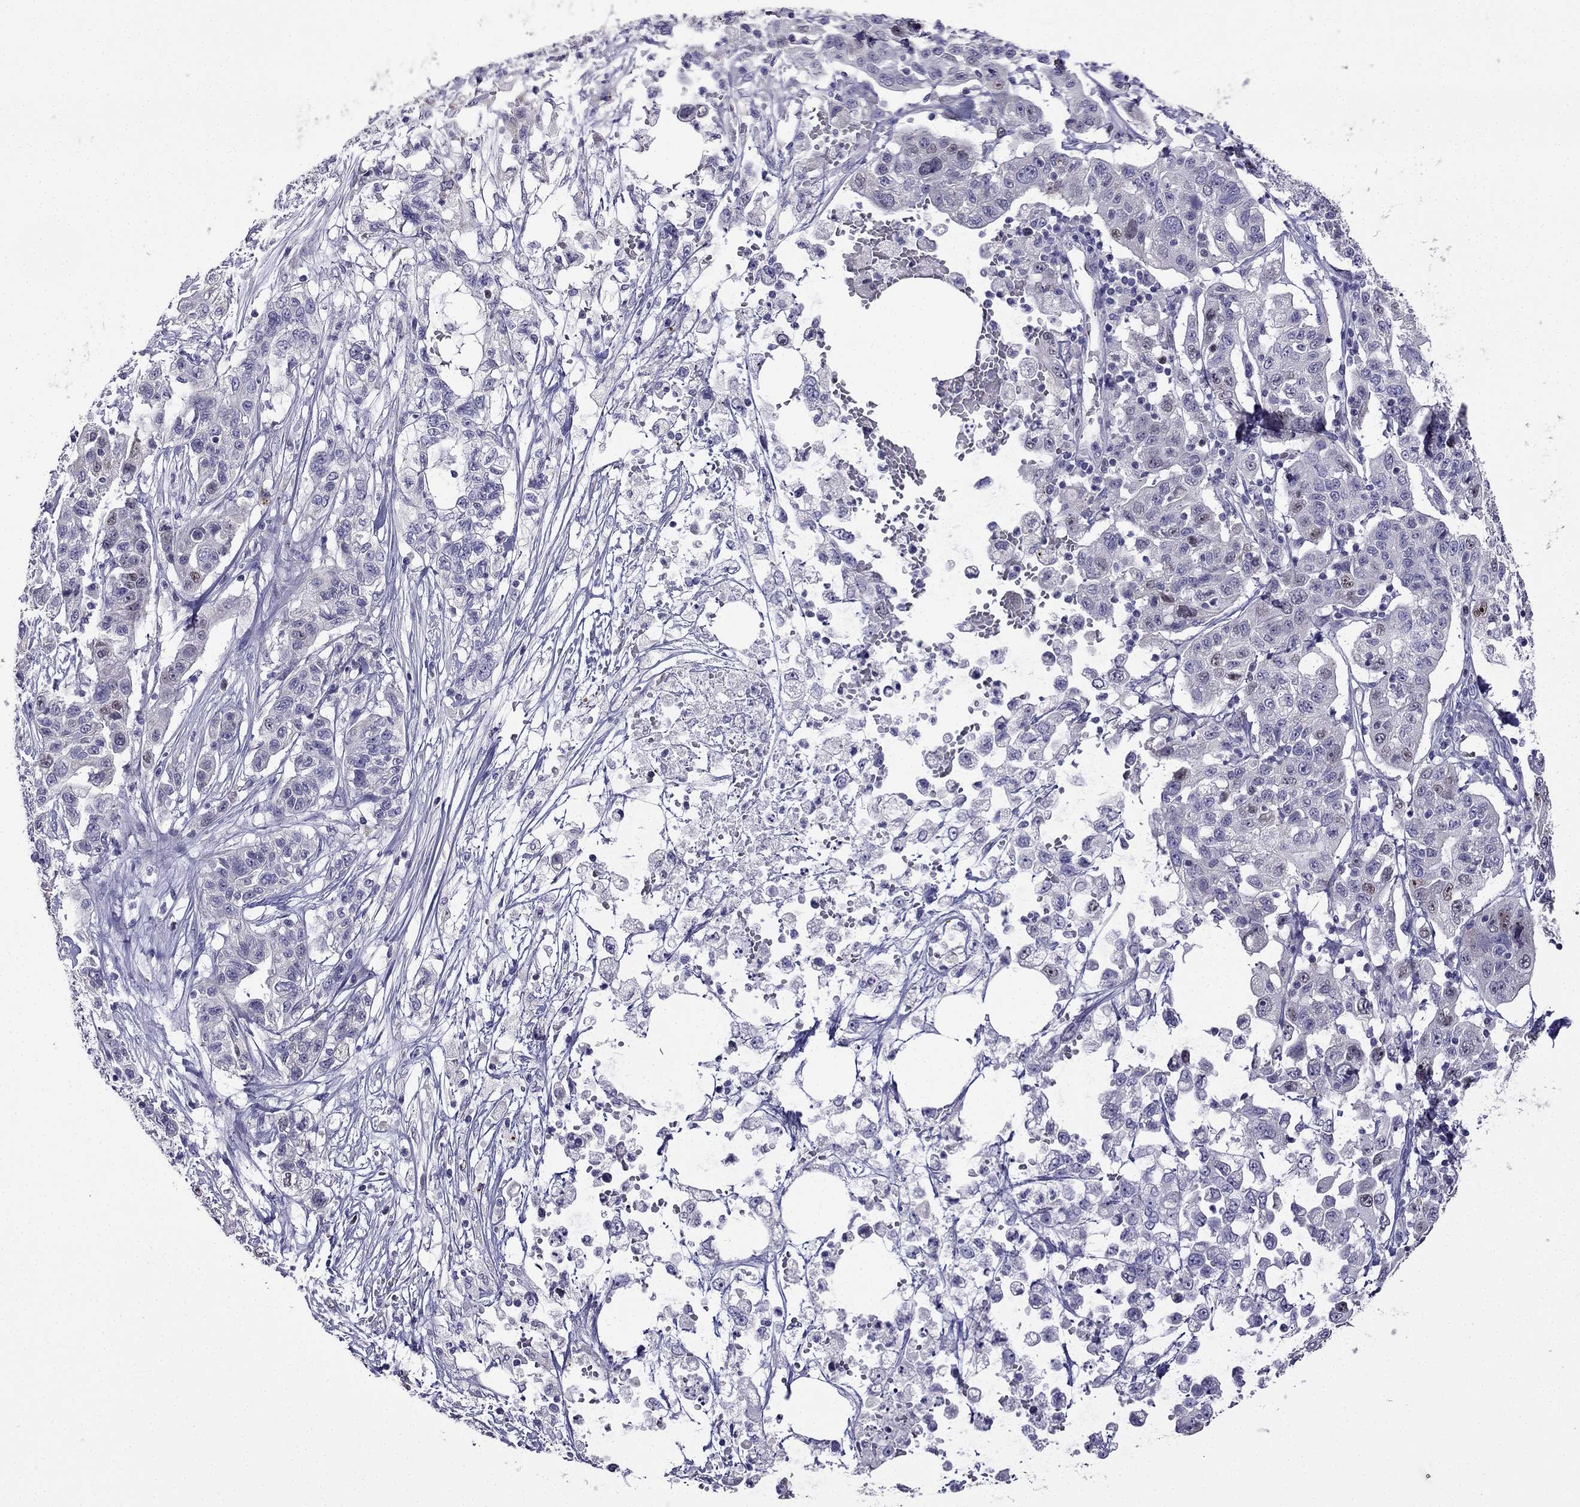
{"staining": {"intensity": "weak", "quantity": "<25%", "location": "nuclear"}, "tissue": "liver cancer", "cell_type": "Tumor cells", "image_type": "cancer", "snomed": [{"axis": "morphology", "description": "Adenocarcinoma, NOS"}, {"axis": "morphology", "description": "Cholangiocarcinoma"}, {"axis": "topography", "description": "Liver"}], "caption": "Tumor cells show no significant protein staining in adenocarcinoma (liver). Nuclei are stained in blue.", "gene": "UHRF1", "patient": {"sex": "male", "age": 64}}